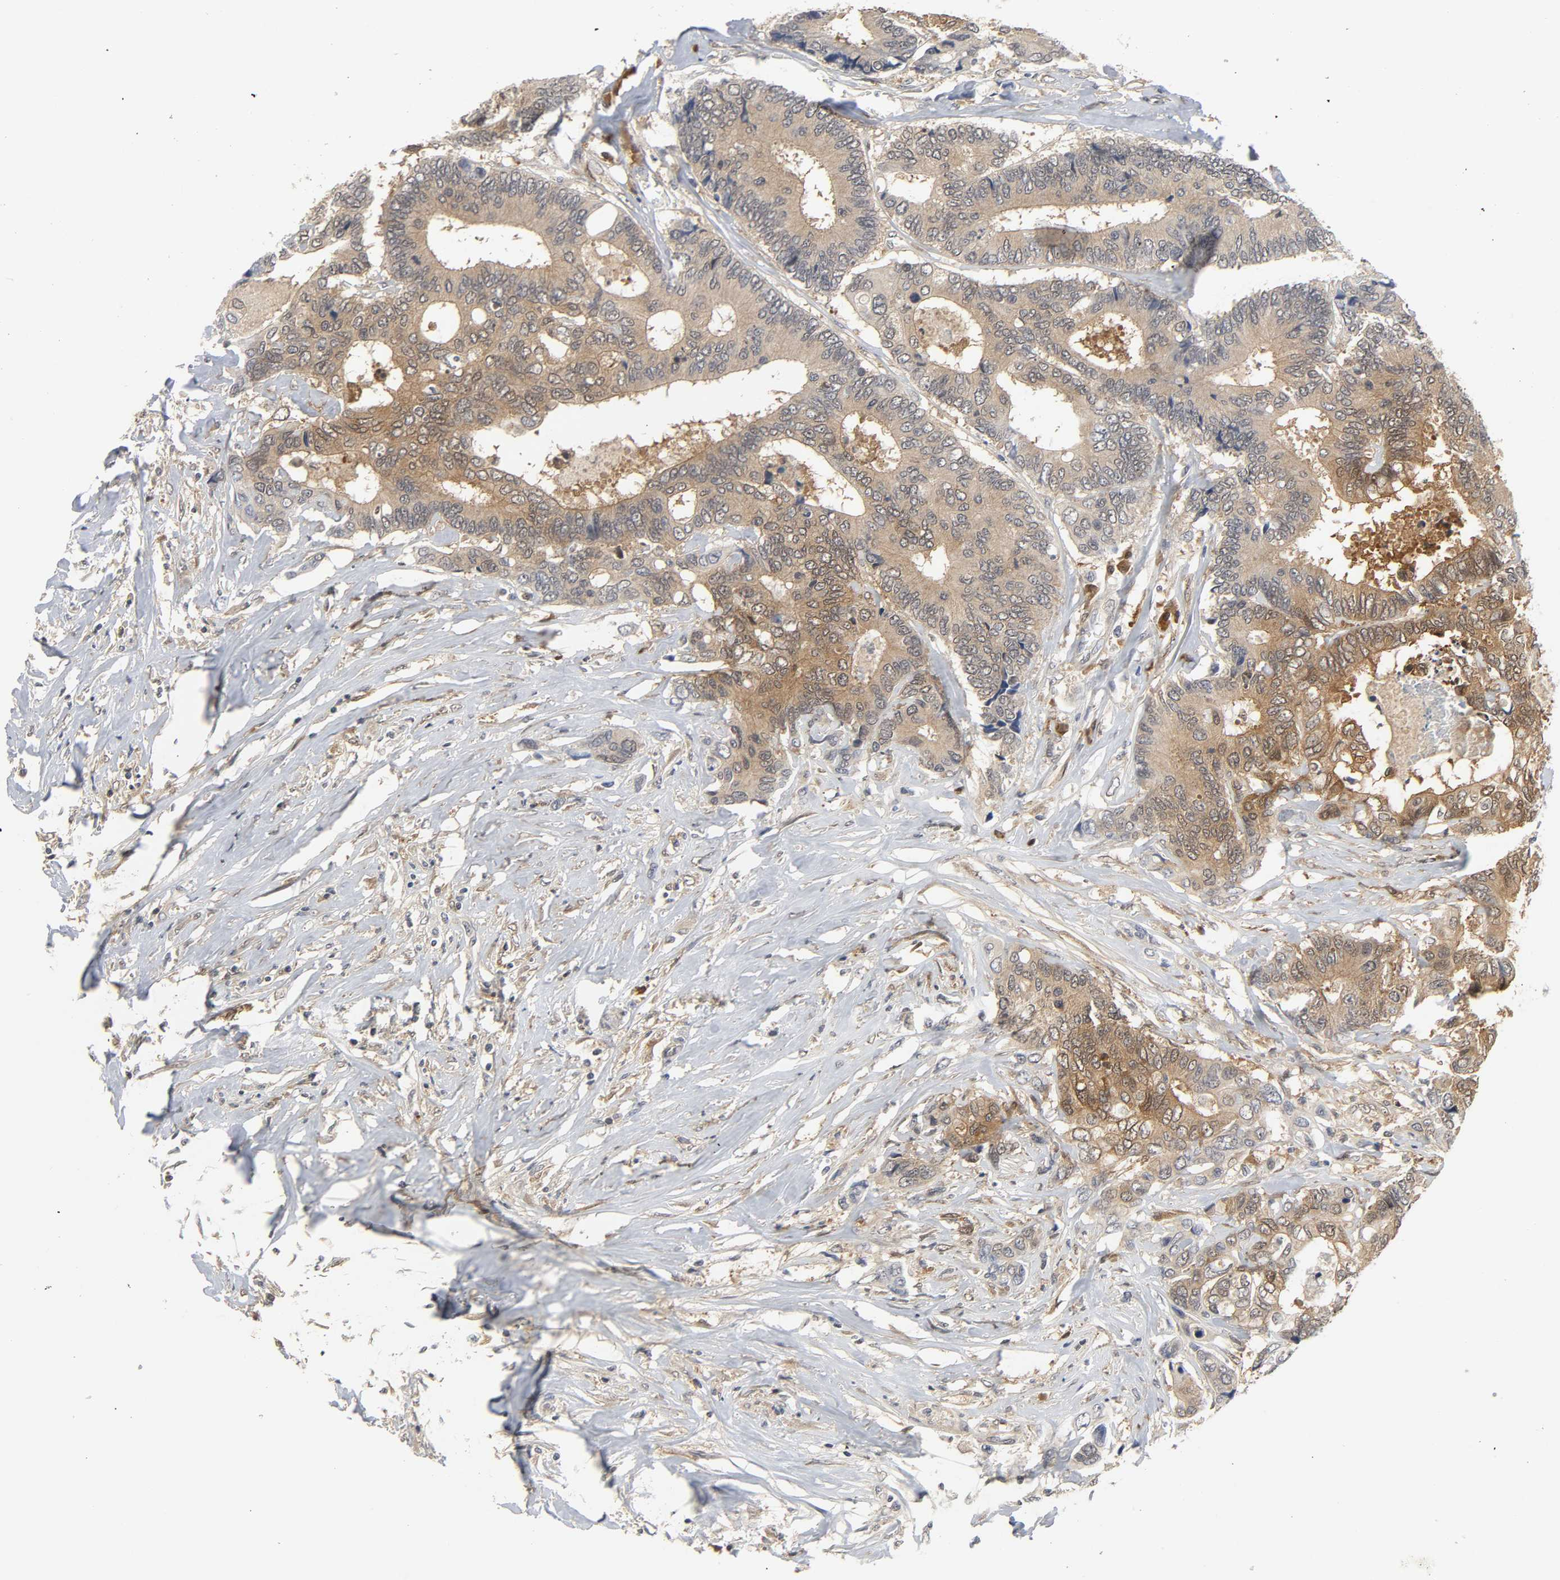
{"staining": {"intensity": "strong", "quantity": ">75%", "location": "cytoplasmic/membranous"}, "tissue": "colorectal cancer", "cell_type": "Tumor cells", "image_type": "cancer", "snomed": [{"axis": "morphology", "description": "Adenocarcinoma, NOS"}, {"axis": "topography", "description": "Rectum"}], "caption": "Strong cytoplasmic/membranous expression for a protein is seen in about >75% of tumor cells of colorectal adenocarcinoma using IHC.", "gene": "MIF", "patient": {"sex": "male", "age": 55}}